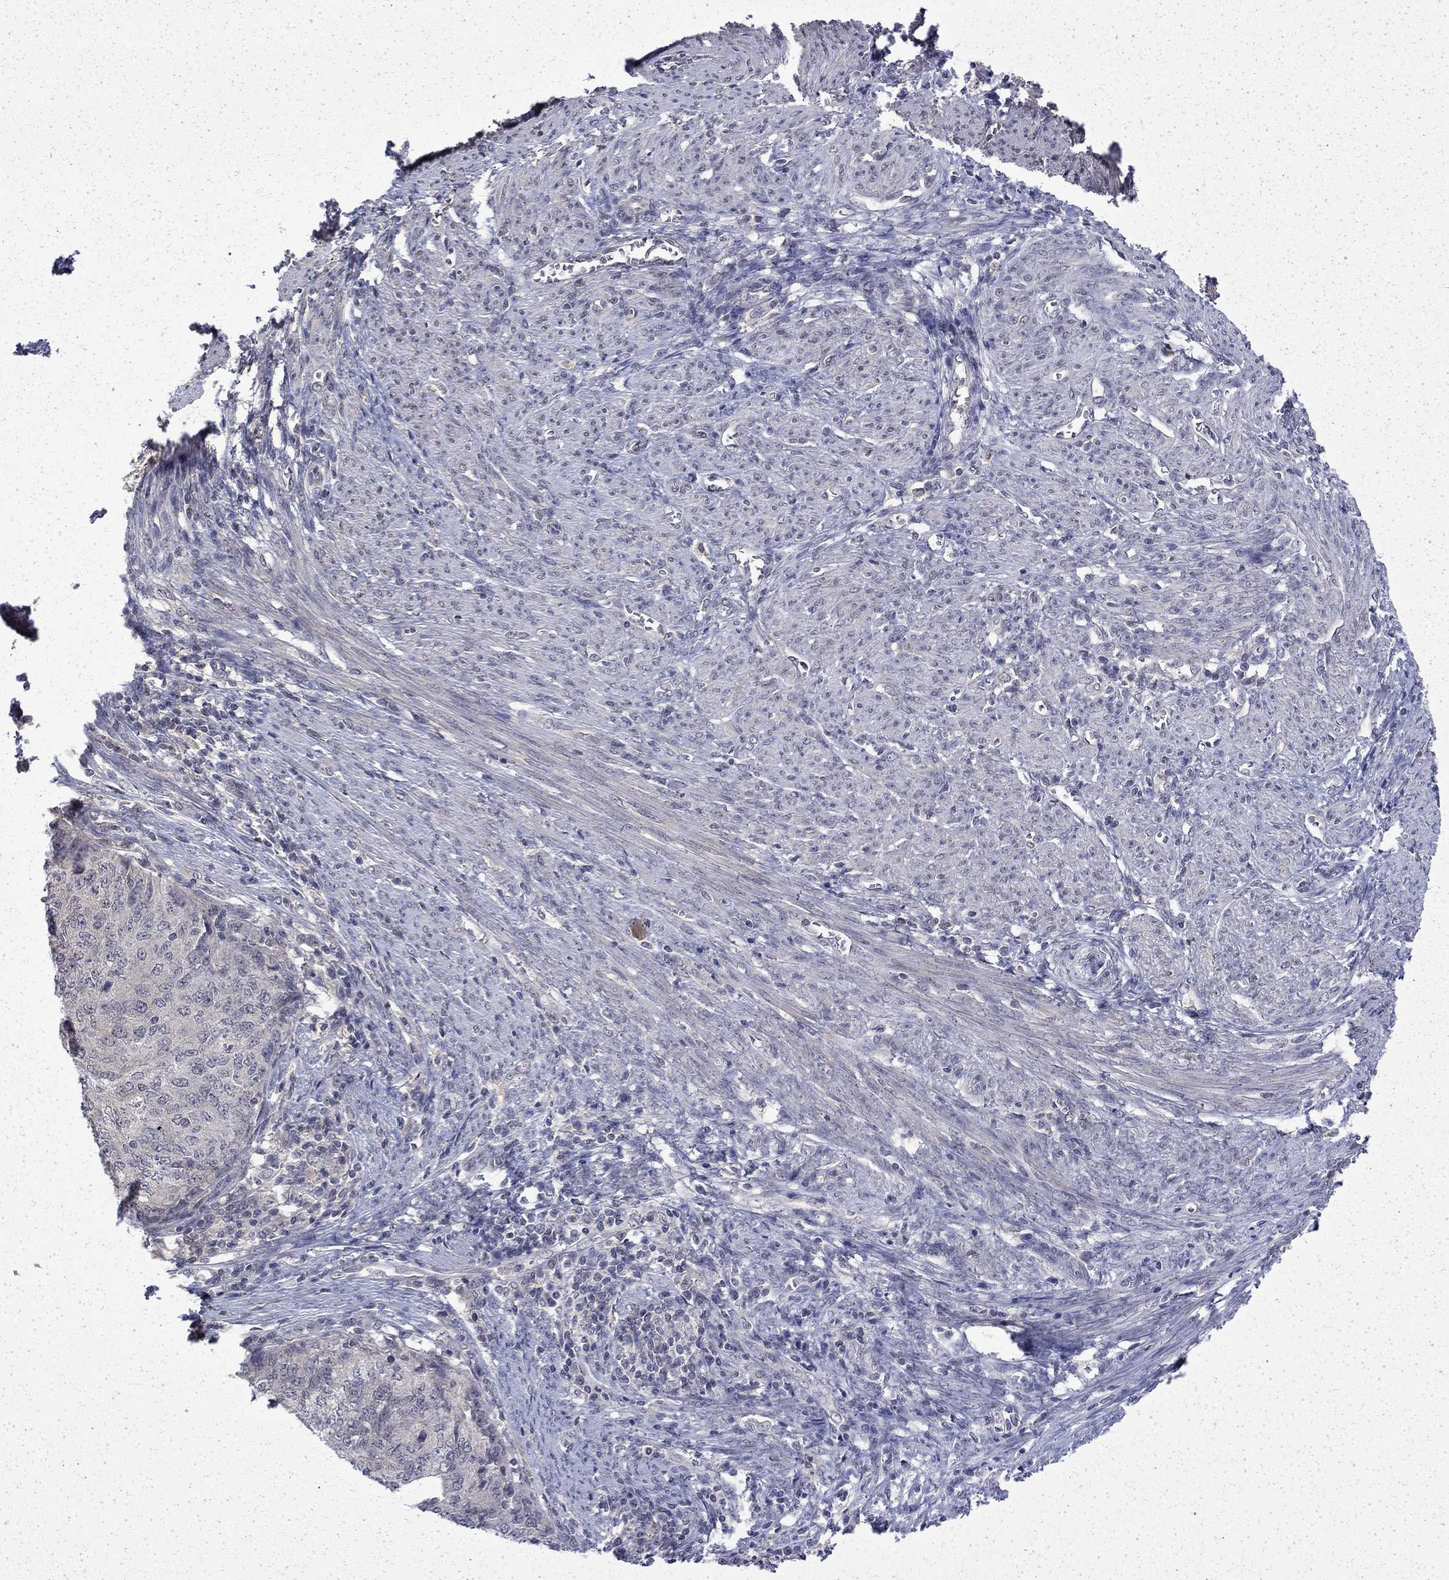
{"staining": {"intensity": "negative", "quantity": "none", "location": "none"}, "tissue": "endometrial cancer", "cell_type": "Tumor cells", "image_type": "cancer", "snomed": [{"axis": "morphology", "description": "Adenocarcinoma, NOS"}, {"axis": "topography", "description": "Endometrium"}], "caption": "DAB immunohistochemical staining of human adenocarcinoma (endometrial) reveals no significant staining in tumor cells. Nuclei are stained in blue.", "gene": "CHAT", "patient": {"sex": "female", "age": 82}}